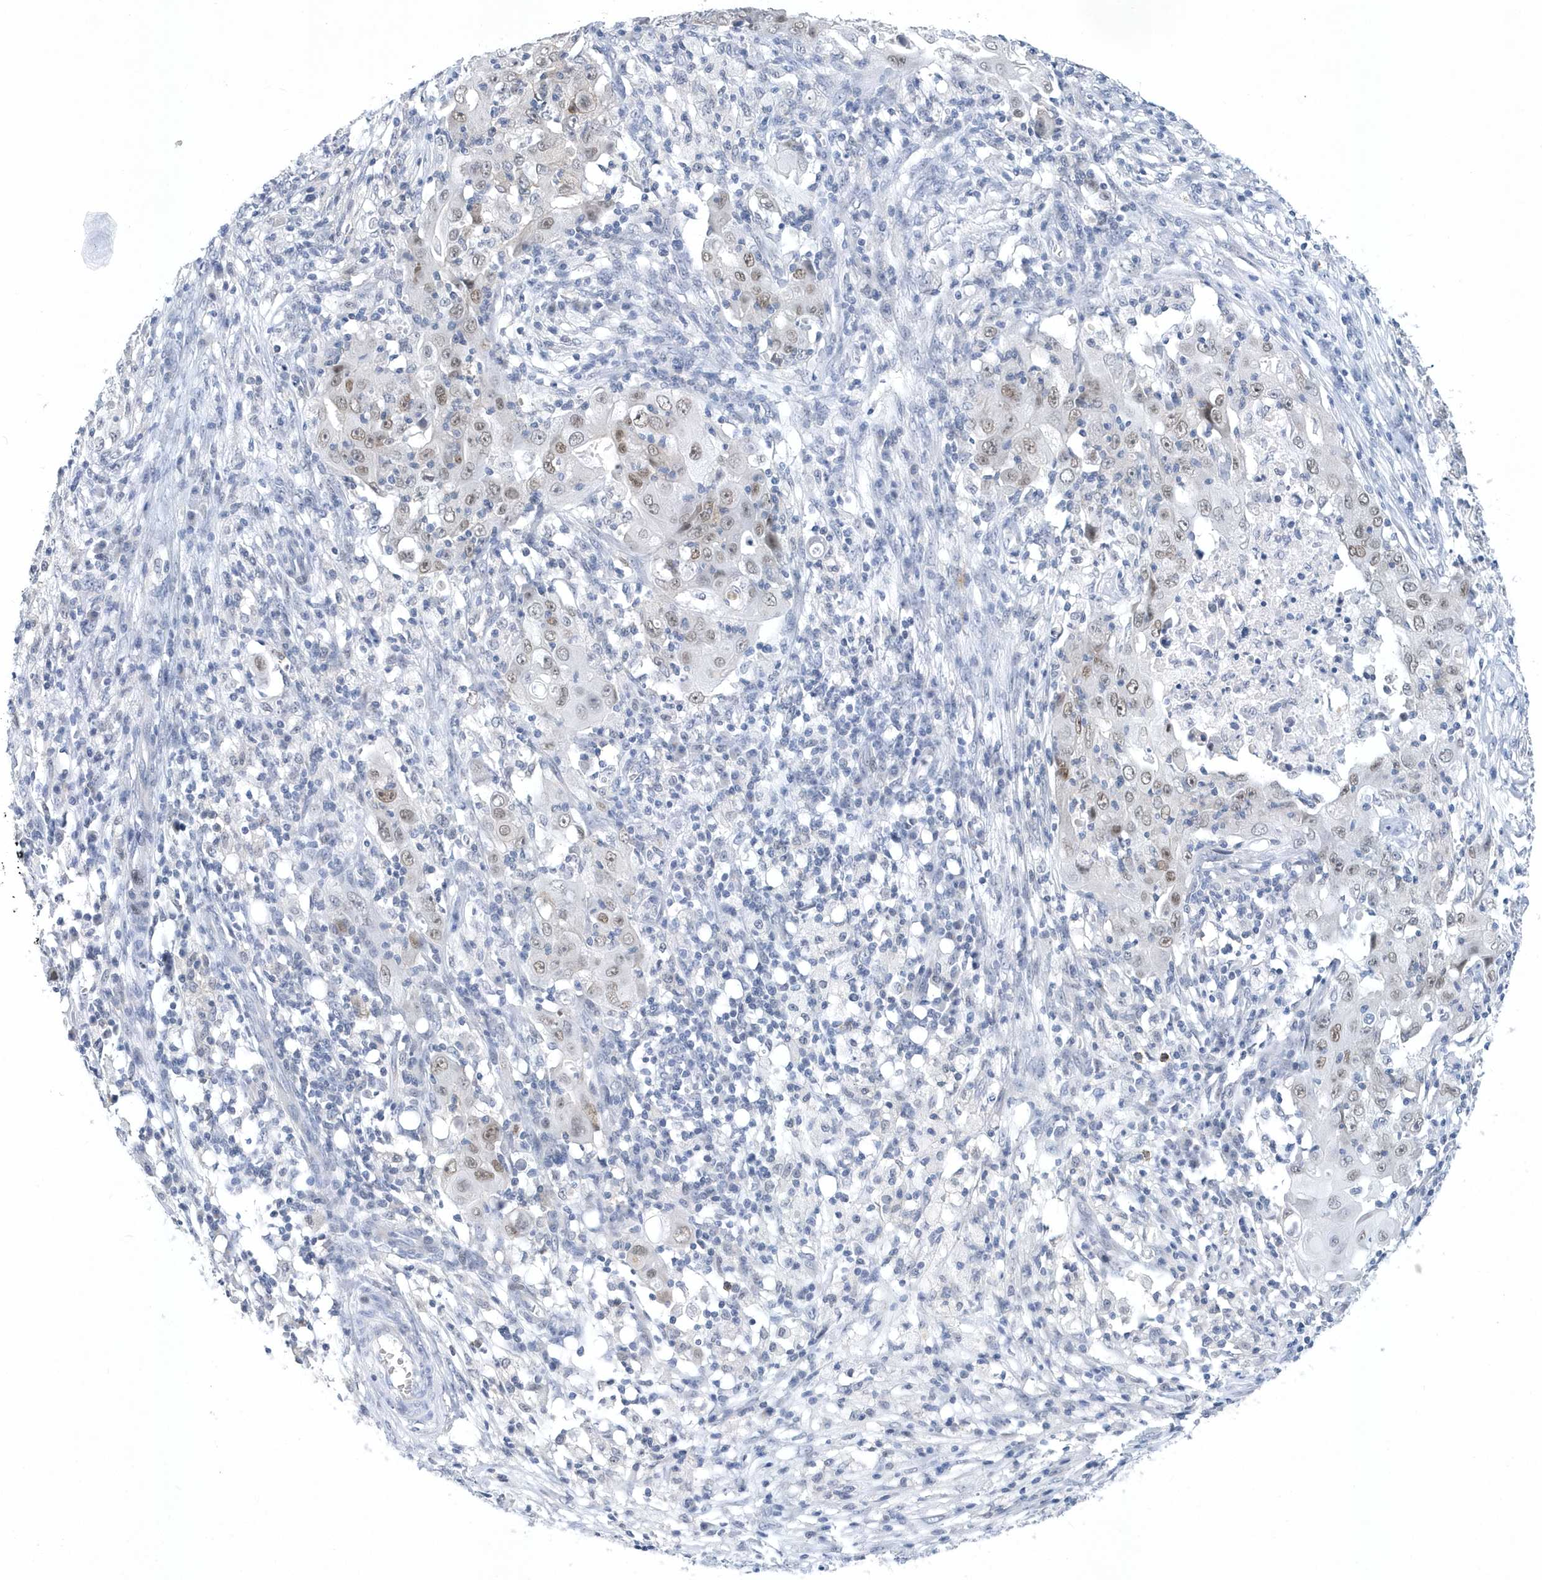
{"staining": {"intensity": "weak", "quantity": "25%-75%", "location": "nuclear"}, "tissue": "ovarian cancer", "cell_type": "Tumor cells", "image_type": "cancer", "snomed": [{"axis": "morphology", "description": "Carcinoma, endometroid"}, {"axis": "topography", "description": "Ovary"}], "caption": "IHC of ovarian cancer (endometroid carcinoma) reveals low levels of weak nuclear positivity in about 25%-75% of tumor cells. The protein is stained brown, and the nuclei are stained in blue (DAB (3,3'-diaminobenzidine) IHC with brightfield microscopy, high magnification).", "gene": "SRGAP3", "patient": {"sex": "female", "age": 42}}